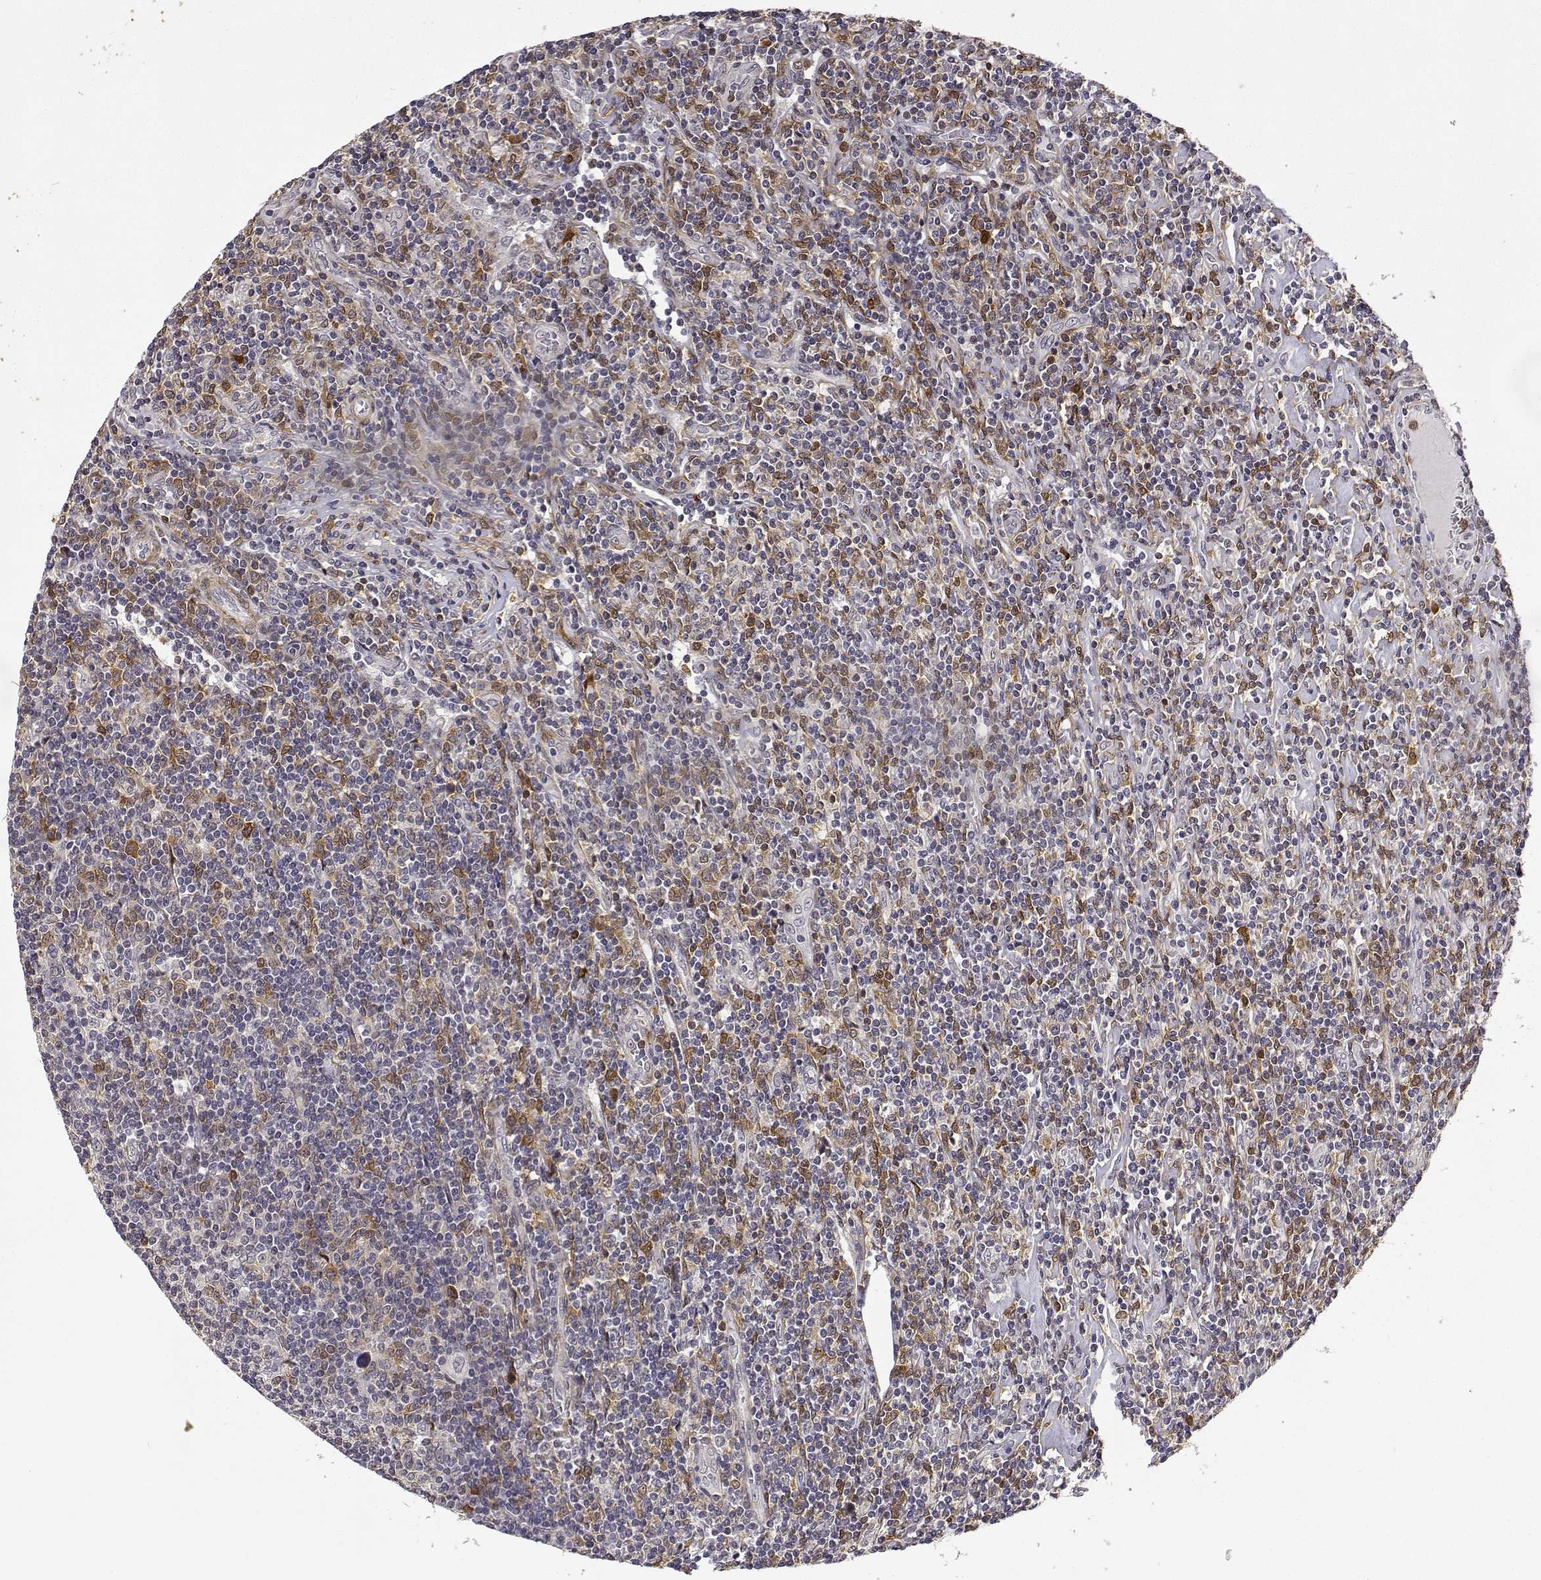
{"staining": {"intensity": "negative", "quantity": "none", "location": "none"}, "tissue": "lymphoma", "cell_type": "Tumor cells", "image_type": "cancer", "snomed": [{"axis": "morphology", "description": "Hodgkin's disease, NOS"}, {"axis": "topography", "description": "Lymph node"}], "caption": "DAB immunohistochemical staining of lymphoma shows no significant expression in tumor cells.", "gene": "PHGDH", "patient": {"sex": "male", "age": 40}}